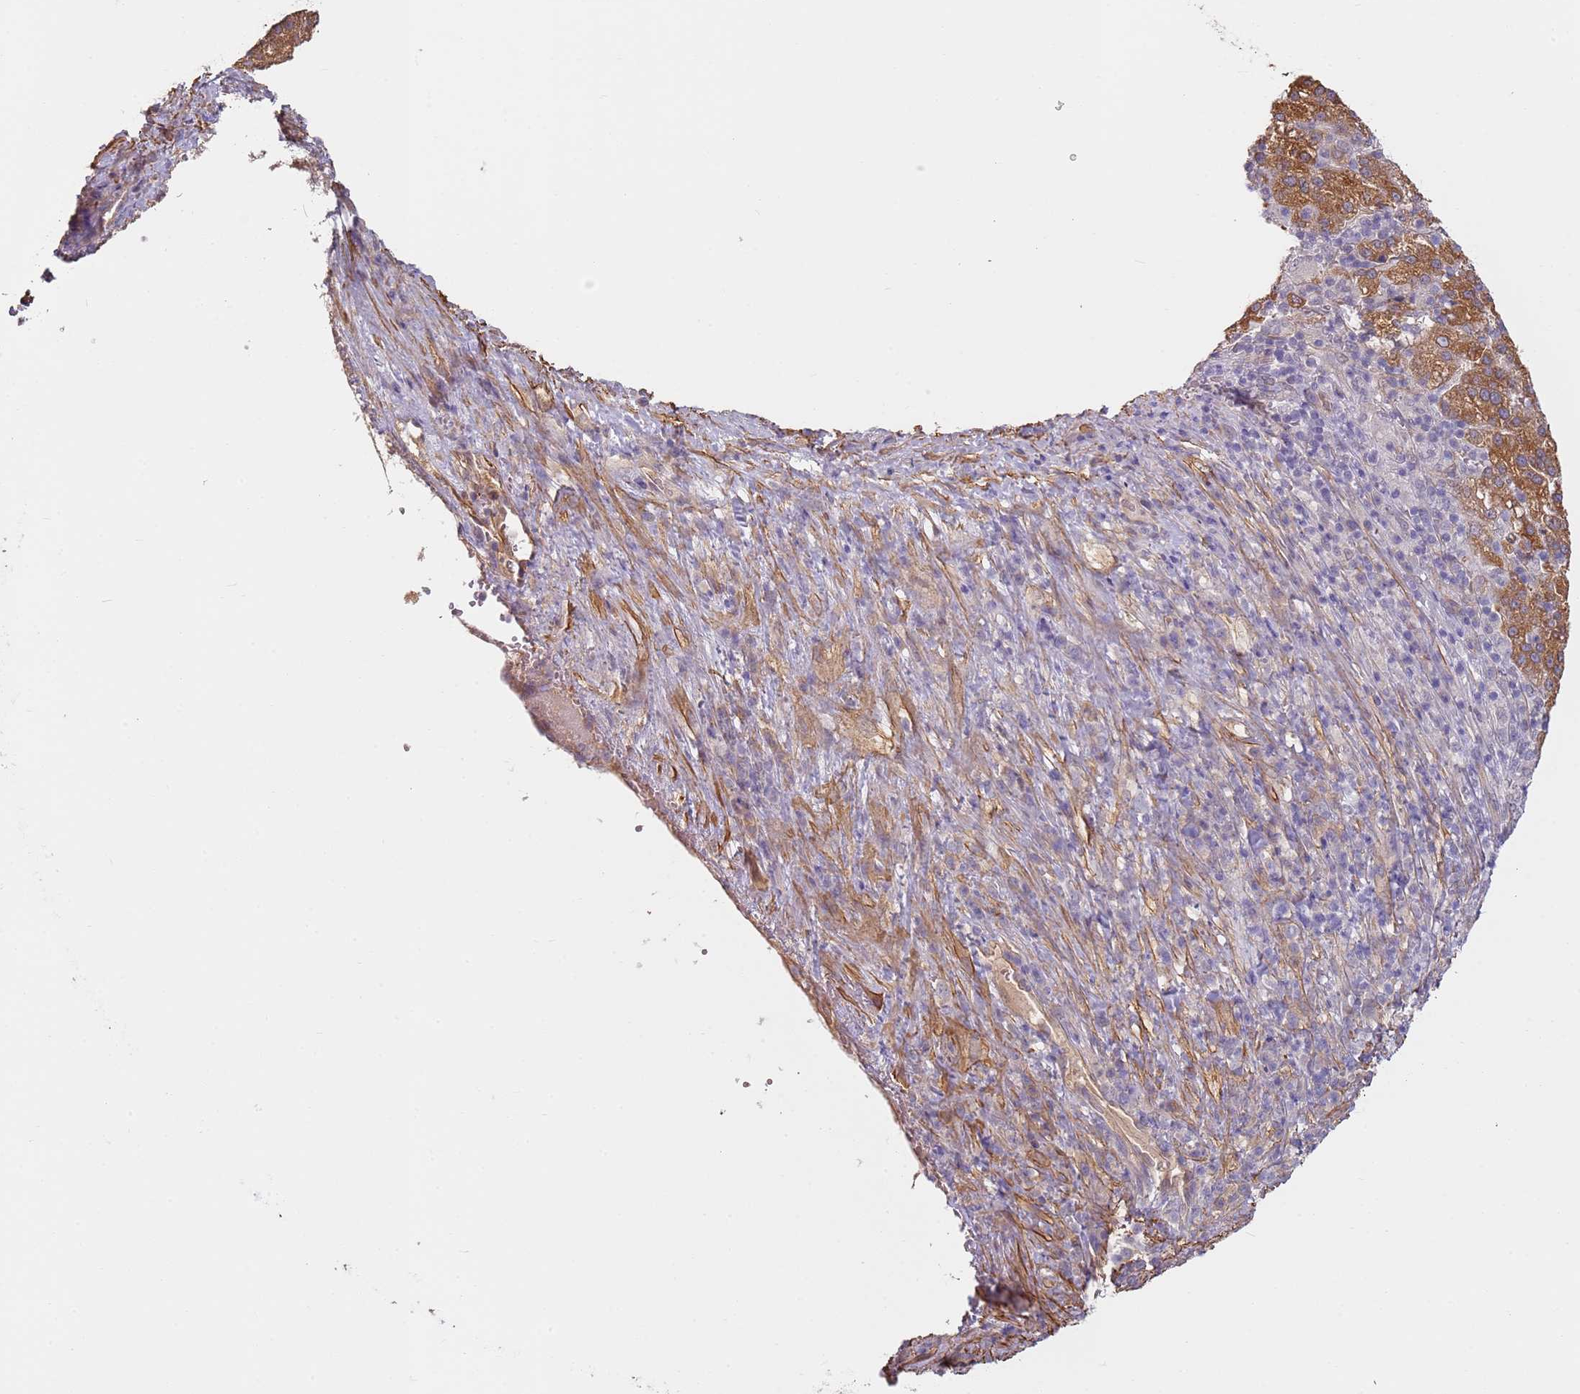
{"staining": {"intensity": "negative", "quantity": "none", "location": "none"}, "tissue": "liver cancer", "cell_type": "Tumor cells", "image_type": "cancer", "snomed": [{"axis": "morphology", "description": "Carcinoma, Hepatocellular, NOS"}, {"axis": "topography", "description": "Liver"}], "caption": "Tumor cells are negative for protein expression in human liver hepatocellular carcinoma.", "gene": "WDR93", "patient": {"sex": "female", "age": 58}}